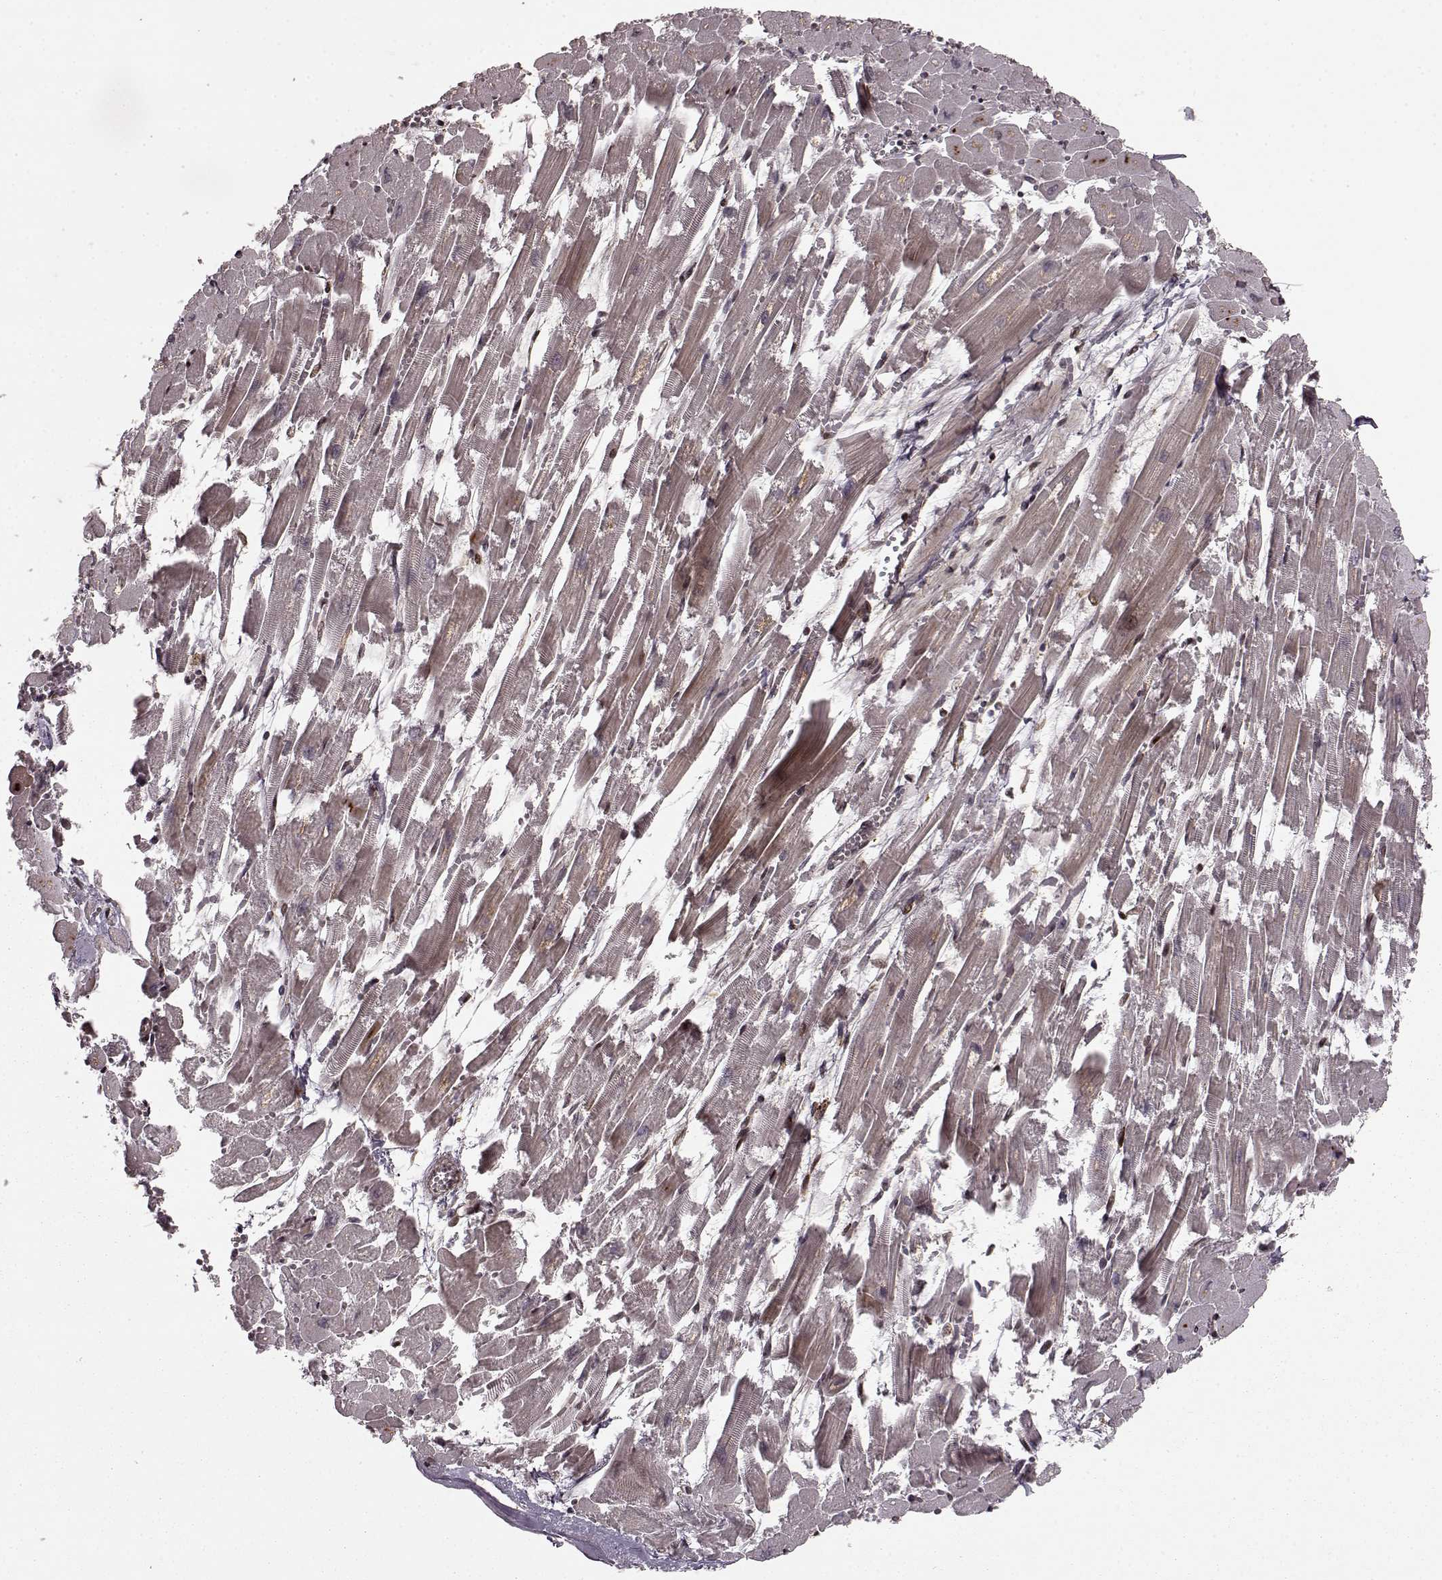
{"staining": {"intensity": "negative", "quantity": "none", "location": "none"}, "tissue": "heart muscle", "cell_type": "Cardiomyocytes", "image_type": "normal", "snomed": [{"axis": "morphology", "description": "Normal tissue, NOS"}, {"axis": "topography", "description": "Heart"}], "caption": "DAB (3,3'-diaminobenzidine) immunohistochemical staining of unremarkable heart muscle reveals no significant expression in cardiomyocytes.", "gene": "SLC12A9", "patient": {"sex": "female", "age": 52}}